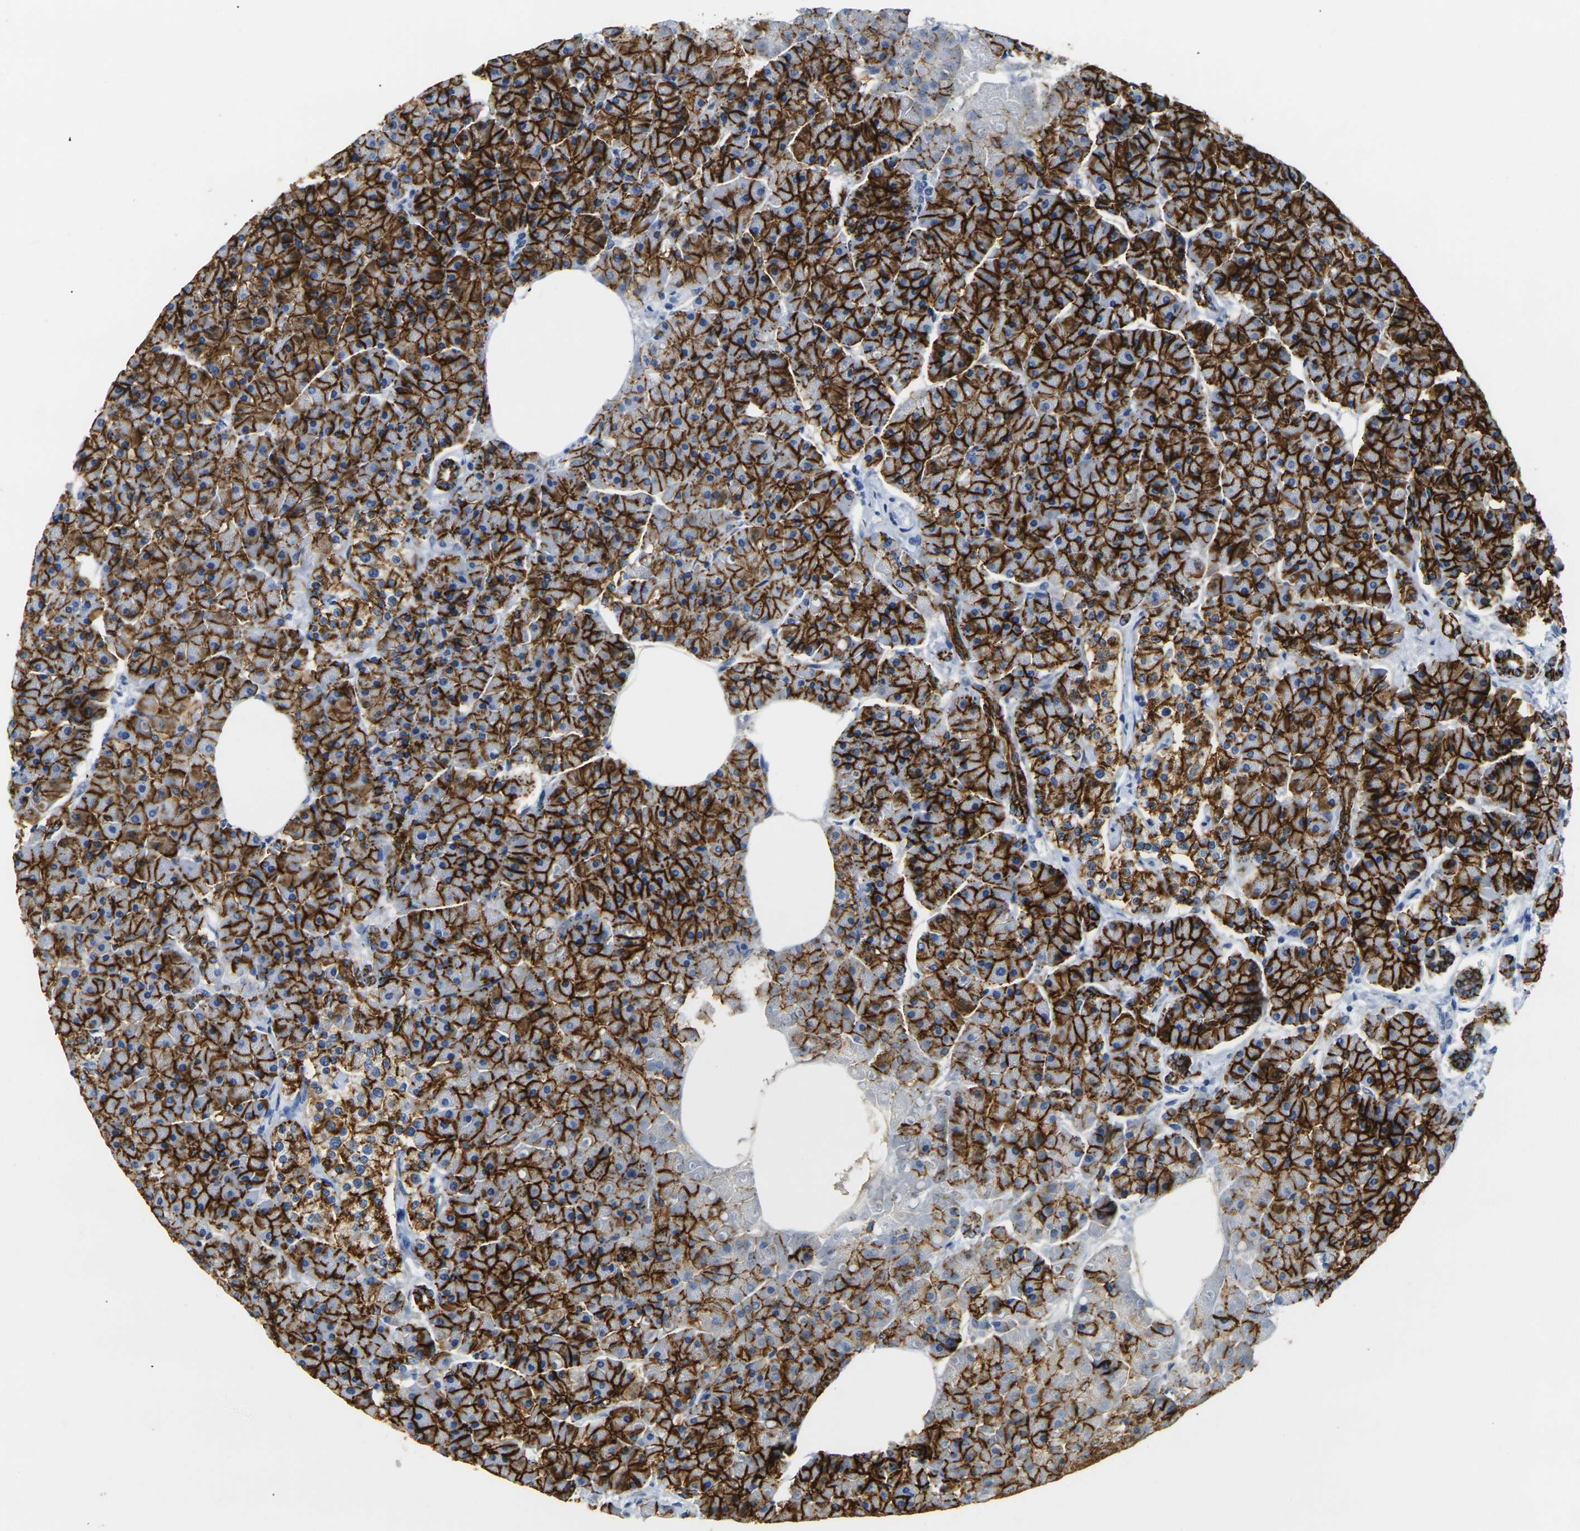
{"staining": {"intensity": "strong", "quantity": ">75%", "location": "cytoplasmic/membranous"}, "tissue": "pancreas", "cell_type": "Exocrine glandular cells", "image_type": "normal", "snomed": [{"axis": "morphology", "description": "Normal tissue, NOS"}, {"axis": "topography", "description": "Pancreas"}], "caption": "An image of pancreas stained for a protein demonstrates strong cytoplasmic/membranous brown staining in exocrine glandular cells. The protein is shown in brown color, while the nuclei are stained blue.", "gene": "CLDN7", "patient": {"sex": "female", "age": 70}}